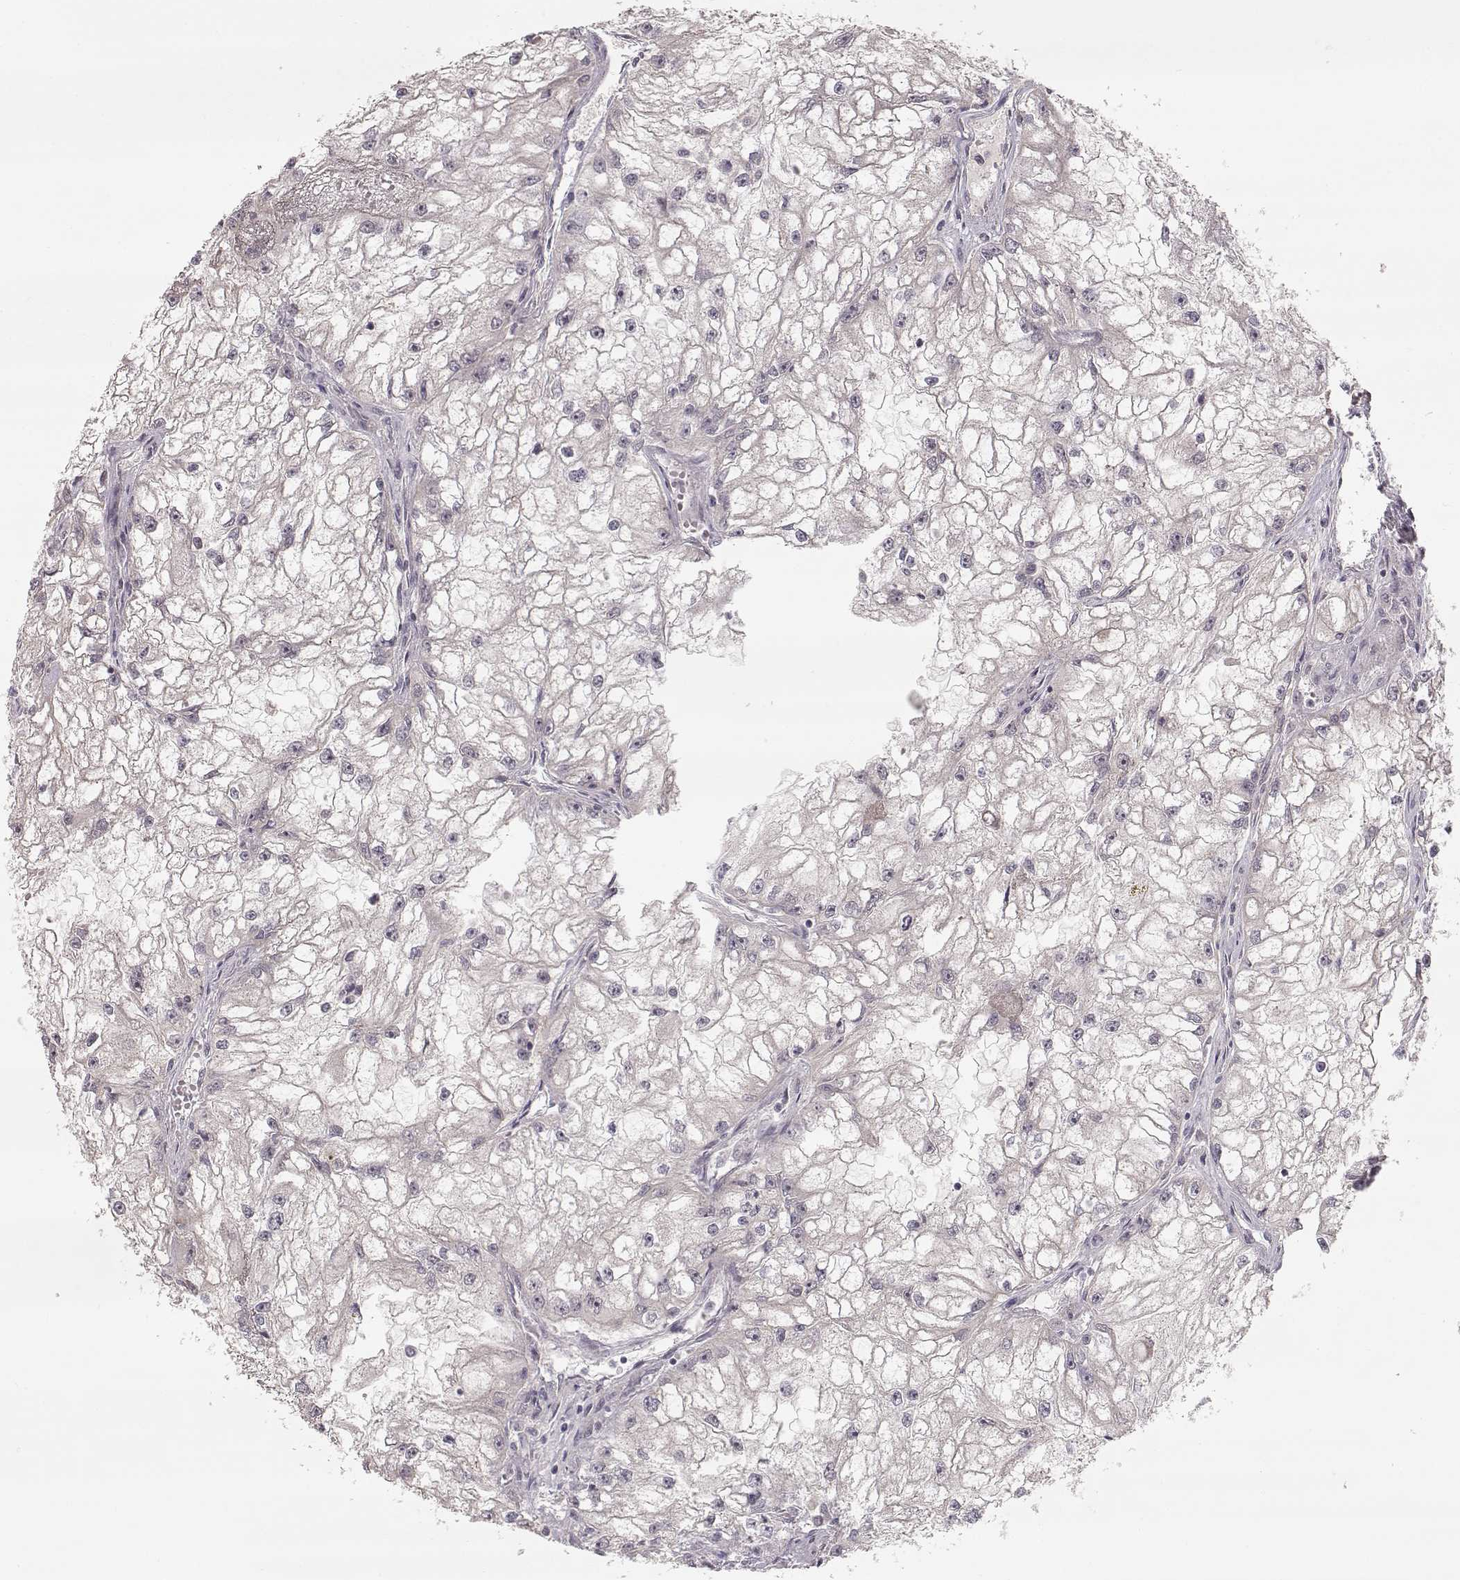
{"staining": {"intensity": "negative", "quantity": "none", "location": "none"}, "tissue": "renal cancer", "cell_type": "Tumor cells", "image_type": "cancer", "snomed": [{"axis": "morphology", "description": "Adenocarcinoma, NOS"}, {"axis": "topography", "description": "Kidney"}], "caption": "Immunohistochemistry (IHC) image of neoplastic tissue: human adenocarcinoma (renal) stained with DAB demonstrates no significant protein expression in tumor cells.", "gene": "PNMT", "patient": {"sex": "male", "age": 59}}